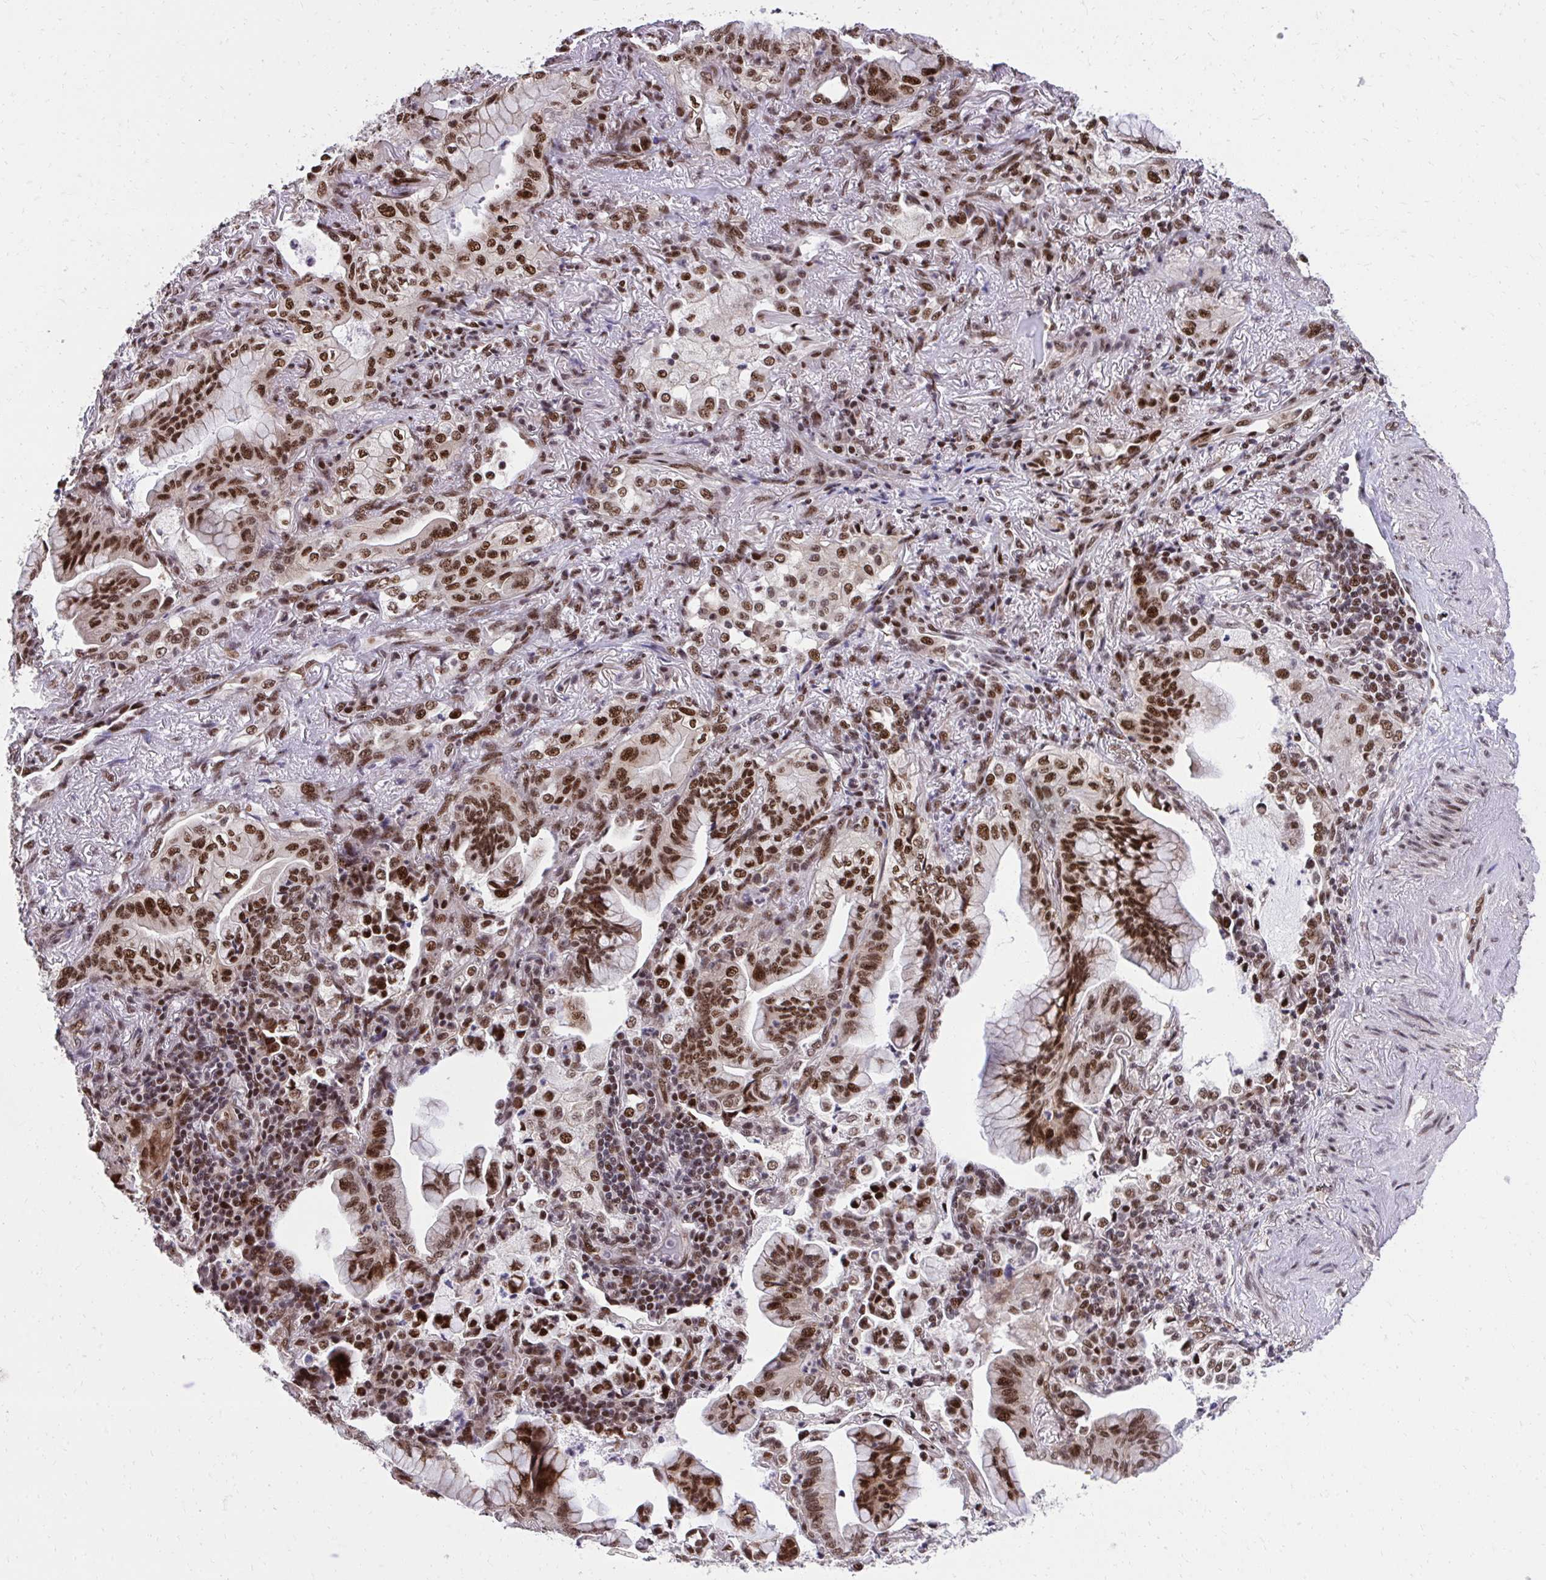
{"staining": {"intensity": "strong", "quantity": ">75%", "location": "nuclear"}, "tissue": "lung cancer", "cell_type": "Tumor cells", "image_type": "cancer", "snomed": [{"axis": "morphology", "description": "Adenocarcinoma, NOS"}, {"axis": "topography", "description": "Lung"}], "caption": "IHC micrograph of human lung adenocarcinoma stained for a protein (brown), which displays high levels of strong nuclear positivity in approximately >75% of tumor cells.", "gene": "HOXA4", "patient": {"sex": "male", "age": 77}}